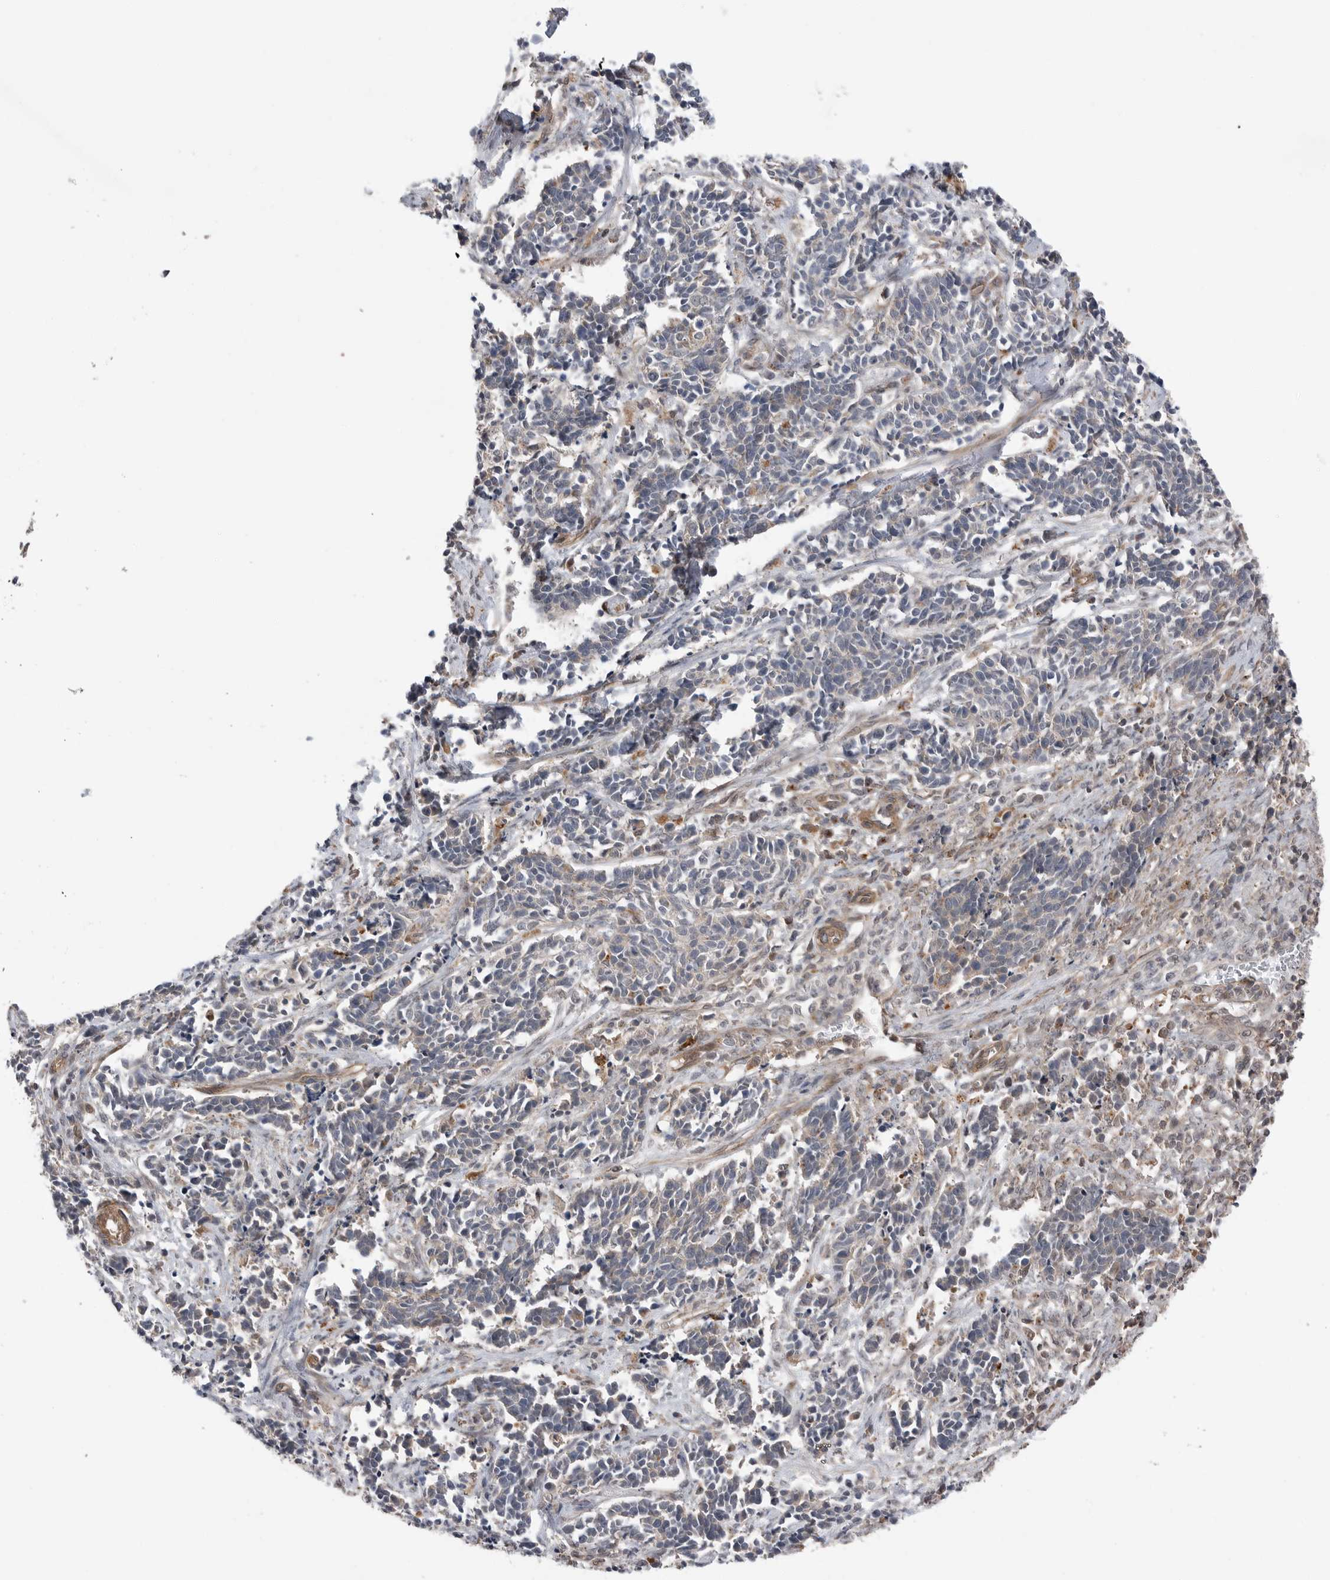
{"staining": {"intensity": "negative", "quantity": "none", "location": "none"}, "tissue": "cervical cancer", "cell_type": "Tumor cells", "image_type": "cancer", "snomed": [{"axis": "morphology", "description": "Normal tissue, NOS"}, {"axis": "morphology", "description": "Squamous cell carcinoma, NOS"}, {"axis": "topography", "description": "Cervix"}], "caption": "This image is of cervical cancer stained with IHC to label a protein in brown with the nuclei are counter-stained blue. There is no expression in tumor cells.", "gene": "PEAK1", "patient": {"sex": "female", "age": 35}}